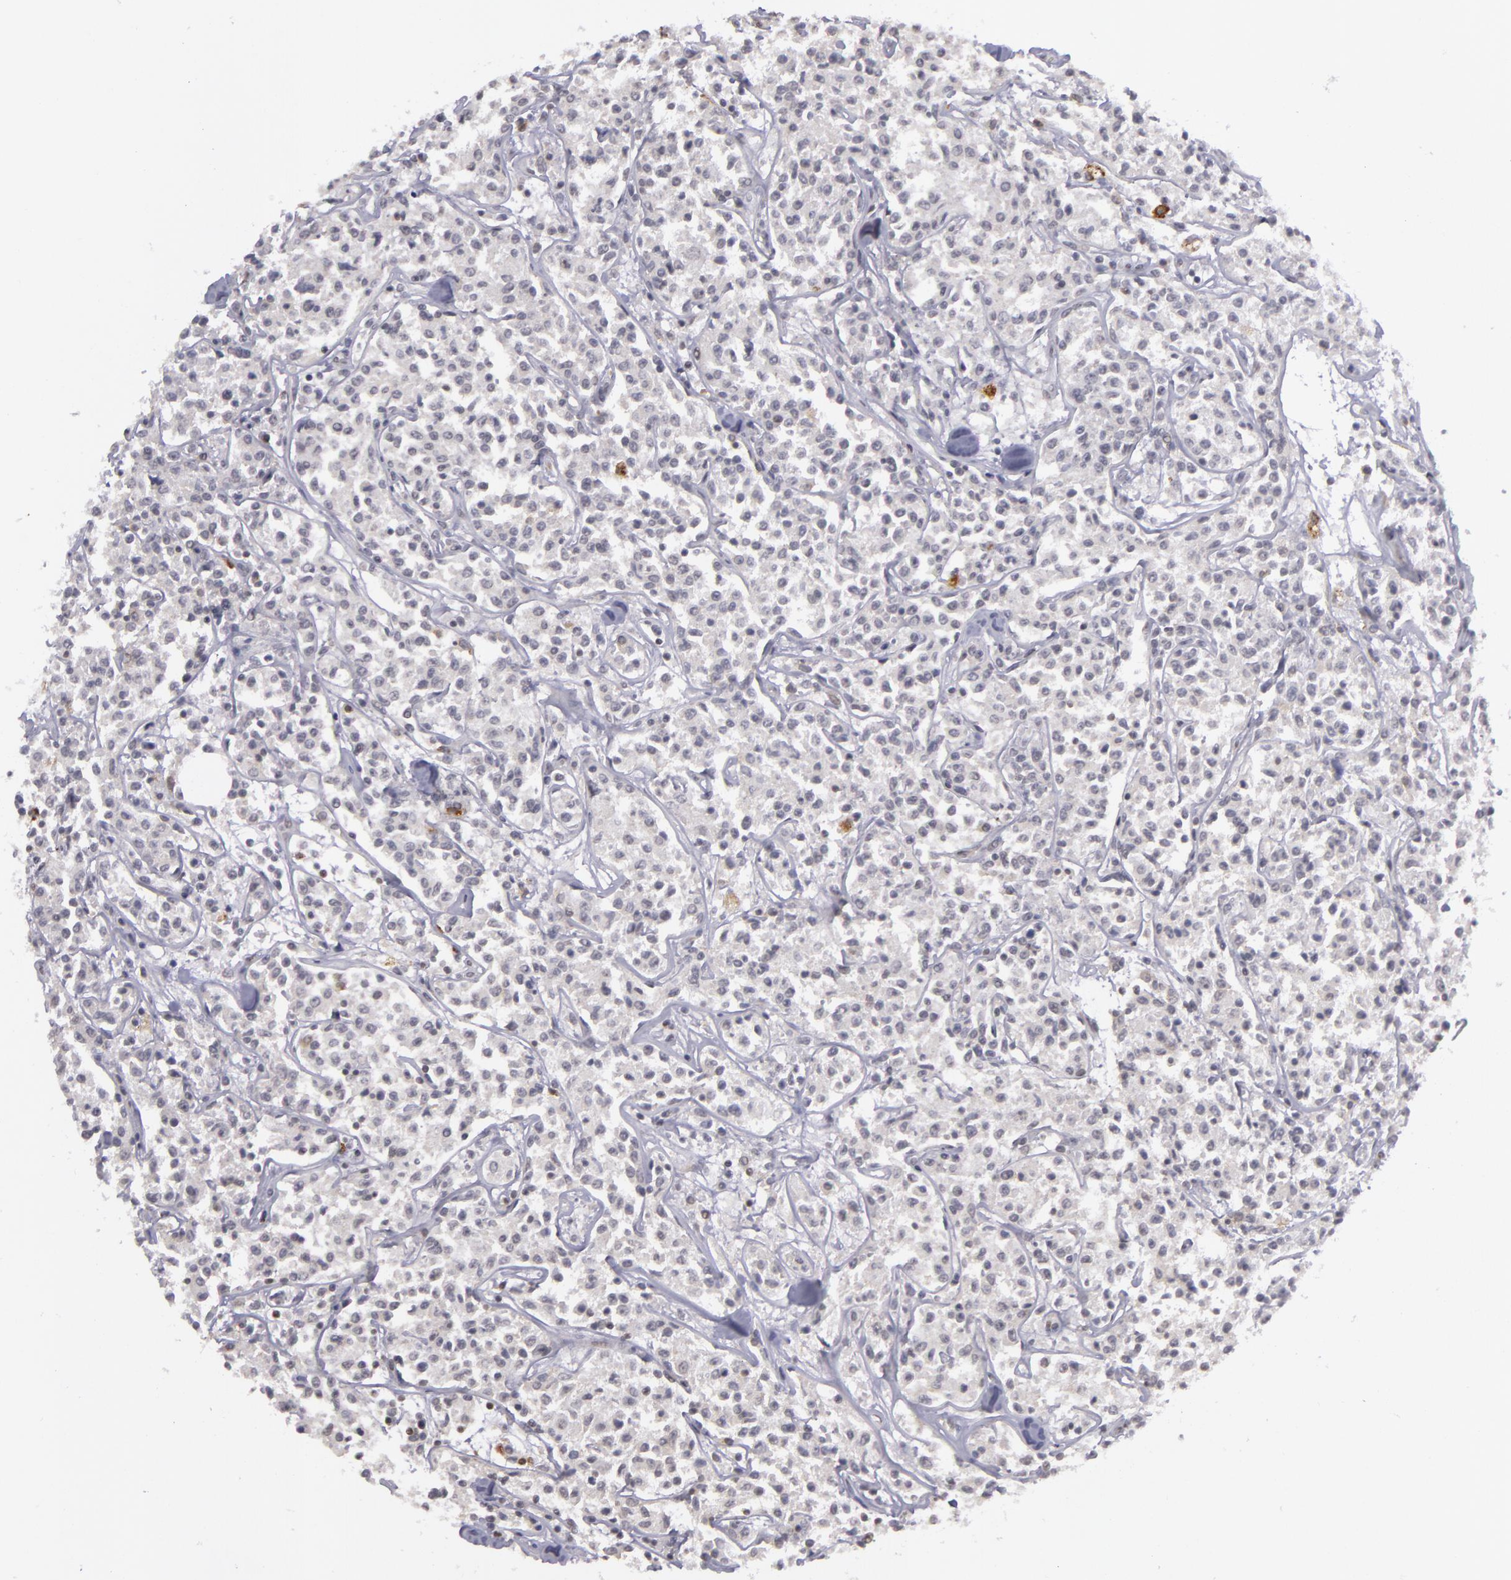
{"staining": {"intensity": "negative", "quantity": "none", "location": "none"}, "tissue": "lymphoma", "cell_type": "Tumor cells", "image_type": "cancer", "snomed": [{"axis": "morphology", "description": "Malignant lymphoma, non-Hodgkin's type, Low grade"}, {"axis": "topography", "description": "Small intestine"}], "caption": "Tumor cells are negative for protein expression in human malignant lymphoma, non-Hodgkin's type (low-grade).", "gene": "RRP7A", "patient": {"sex": "female", "age": 59}}